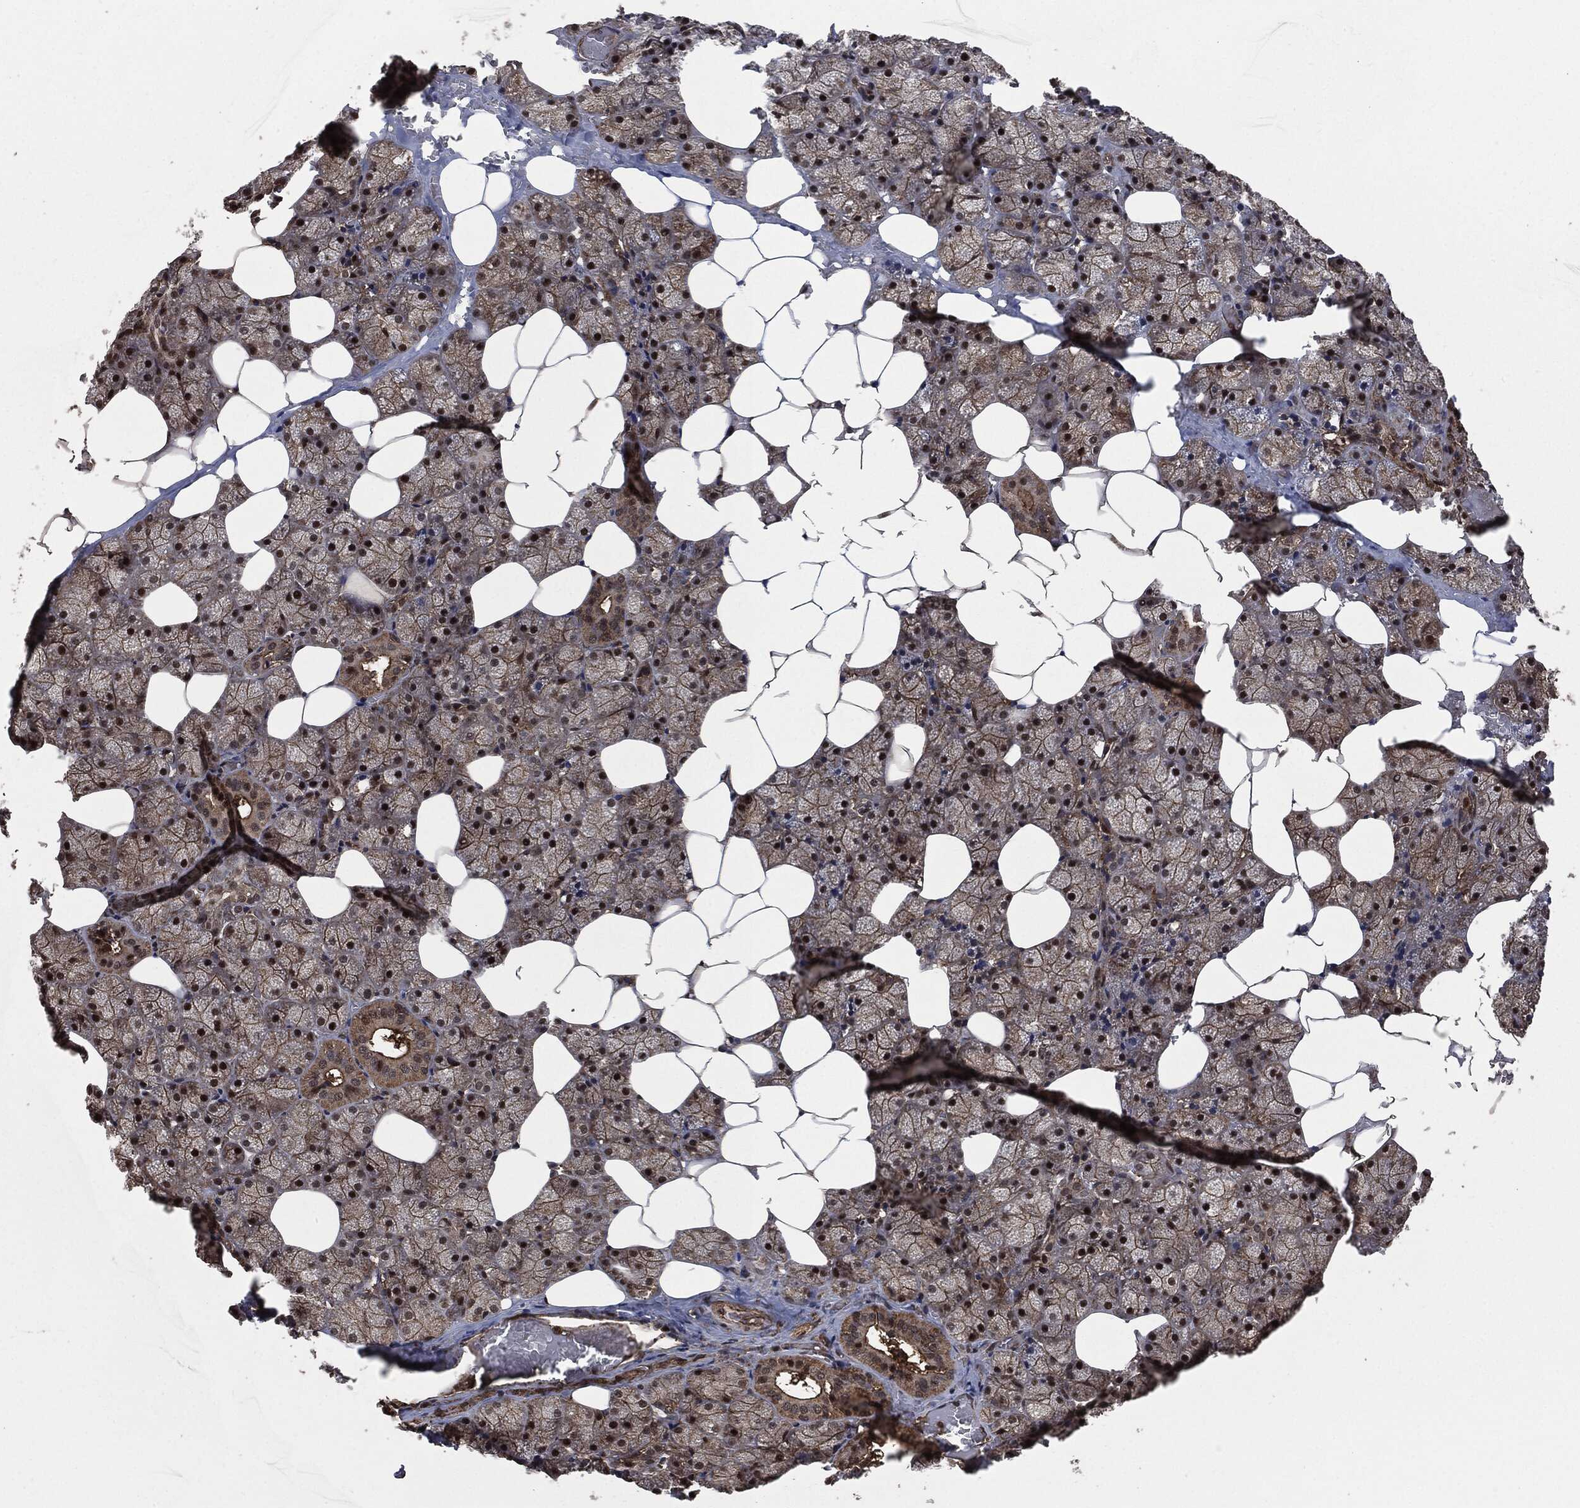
{"staining": {"intensity": "strong", "quantity": "25%-75%", "location": "cytoplasmic/membranous,nuclear"}, "tissue": "salivary gland", "cell_type": "Glandular cells", "image_type": "normal", "snomed": [{"axis": "morphology", "description": "Normal tissue, NOS"}, {"axis": "topography", "description": "Salivary gland"}], "caption": "Glandular cells show strong cytoplasmic/membranous,nuclear staining in about 25%-75% of cells in unremarkable salivary gland.", "gene": "HRAS", "patient": {"sex": "male", "age": 38}}